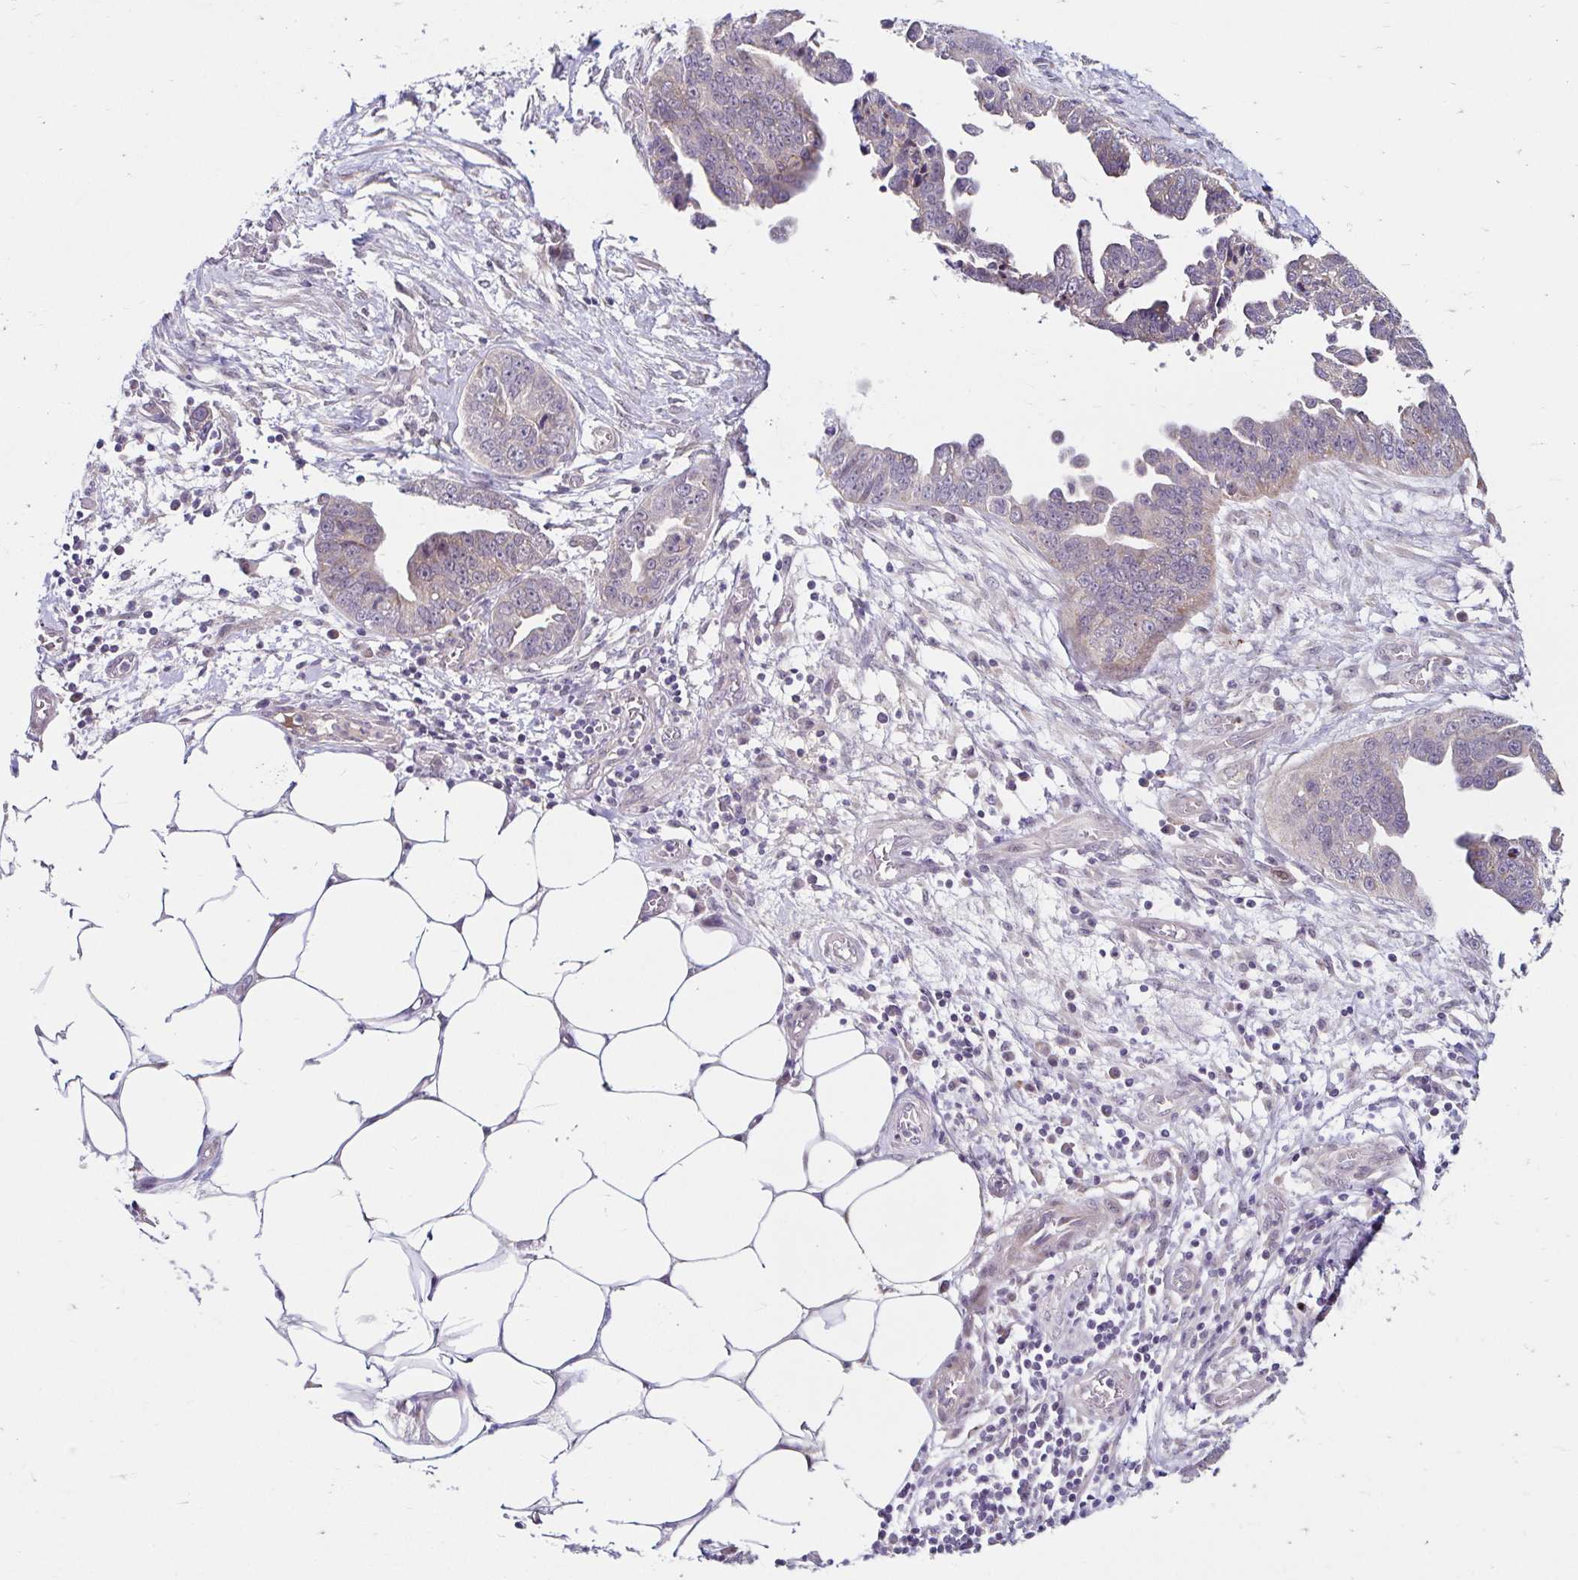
{"staining": {"intensity": "weak", "quantity": "<25%", "location": "cytoplasmic/membranous"}, "tissue": "ovarian cancer", "cell_type": "Tumor cells", "image_type": "cancer", "snomed": [{"axis": "morphology", "description": "Cystadenocarcinoma, serous, NOS"}, {"axis": "topography", "description": "Ovary"}], "caption": "Immunohistochemistry (IHC) image of ovarian cancer (serous cystadenocarcinoma) stained for a protein (brown), which displays no positivity in tumor cells.", "gene": "GUCY1A1", "patient": {"sex": "female", "age": 75}}